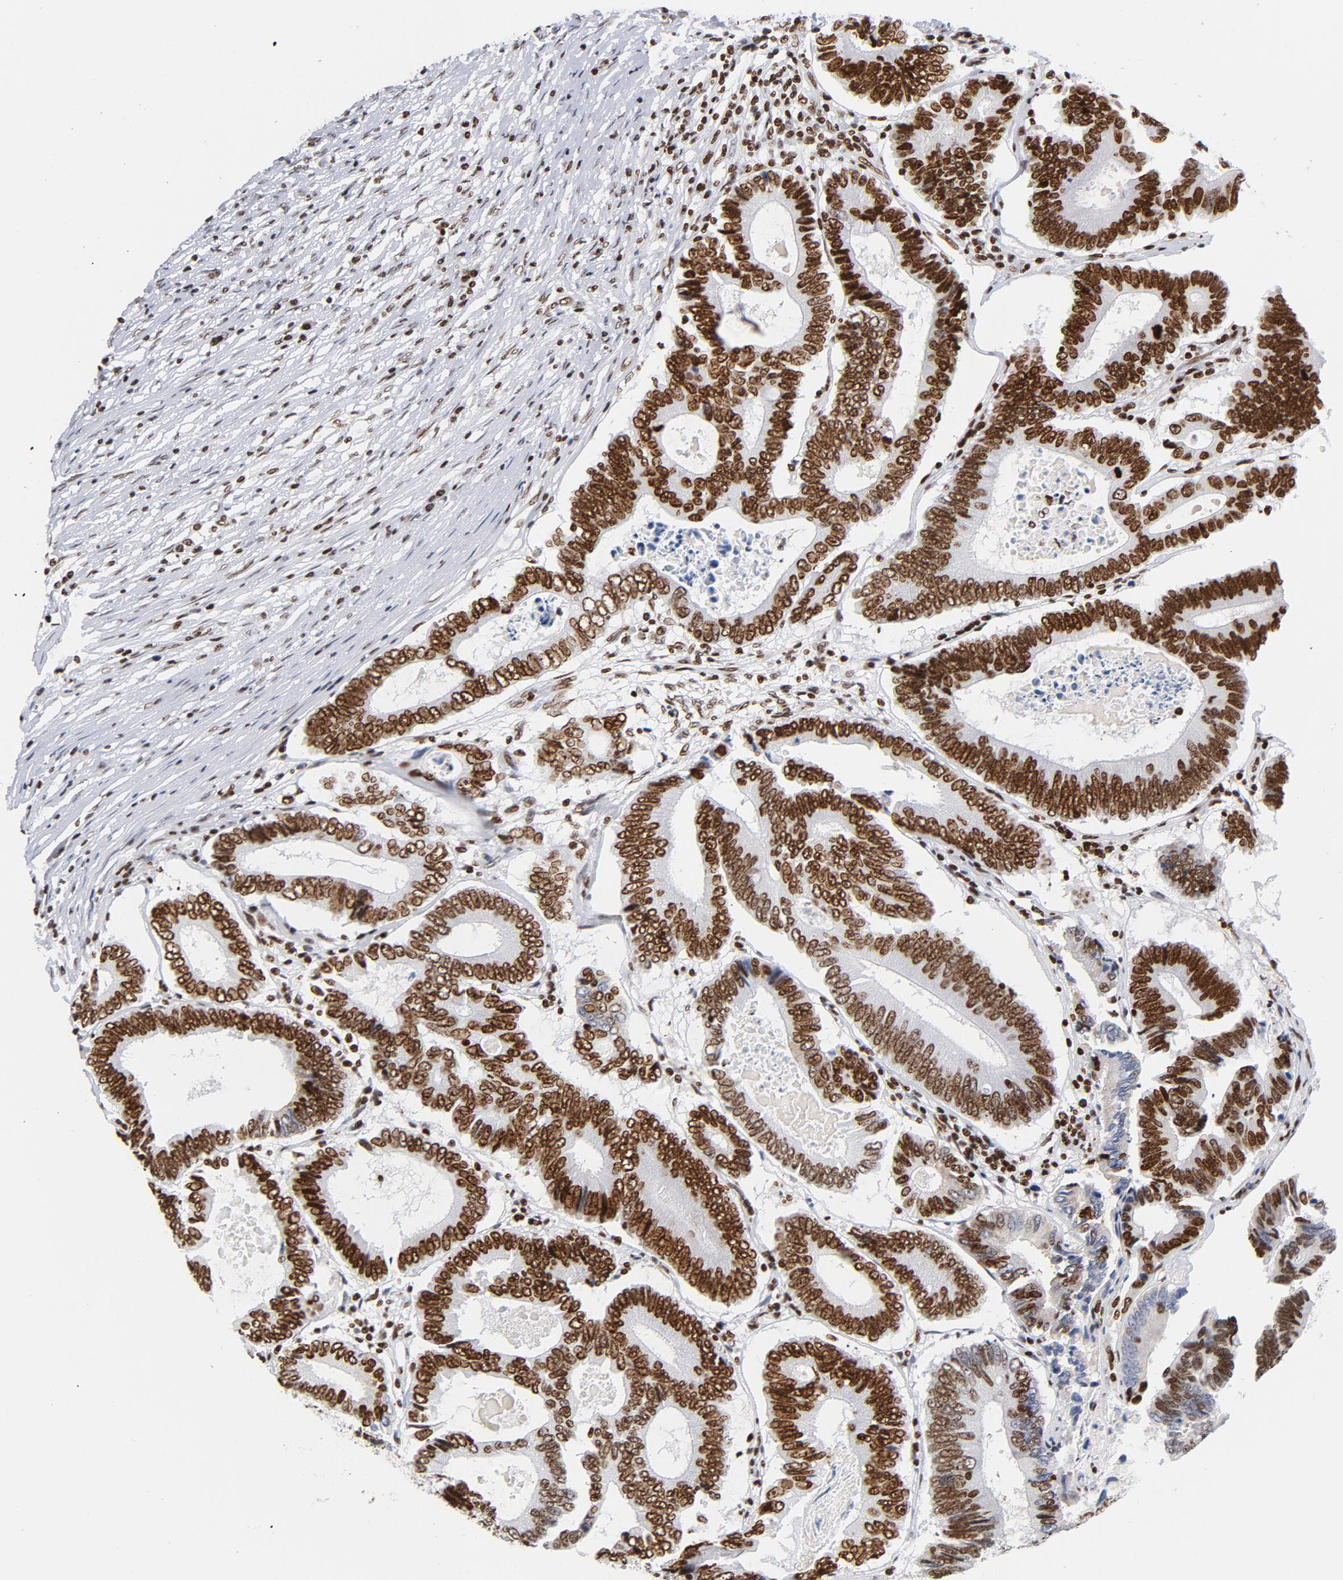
{"staining": {"intensity": "moderate", "quantity": ">75%", "location": "nuclear"}, "tissue": "colorectal cancer", "cell_type": "Tumor cells", "image_type": "cancer", "snomed": [{"axis": "morphology", "description": "Adenocarcinoma, NOS"}, {"axis": "topography", "description": "Colon"}], "caption": "The histopathology image exhibits a brown stain indicating the presence of a protein in the nuclear of tumor cells in colorectal cancer. (IHC, brightfield microscopy, high magnification).", "gene": "TOP2B", "patient": {"sex": "female", "age": 78}}